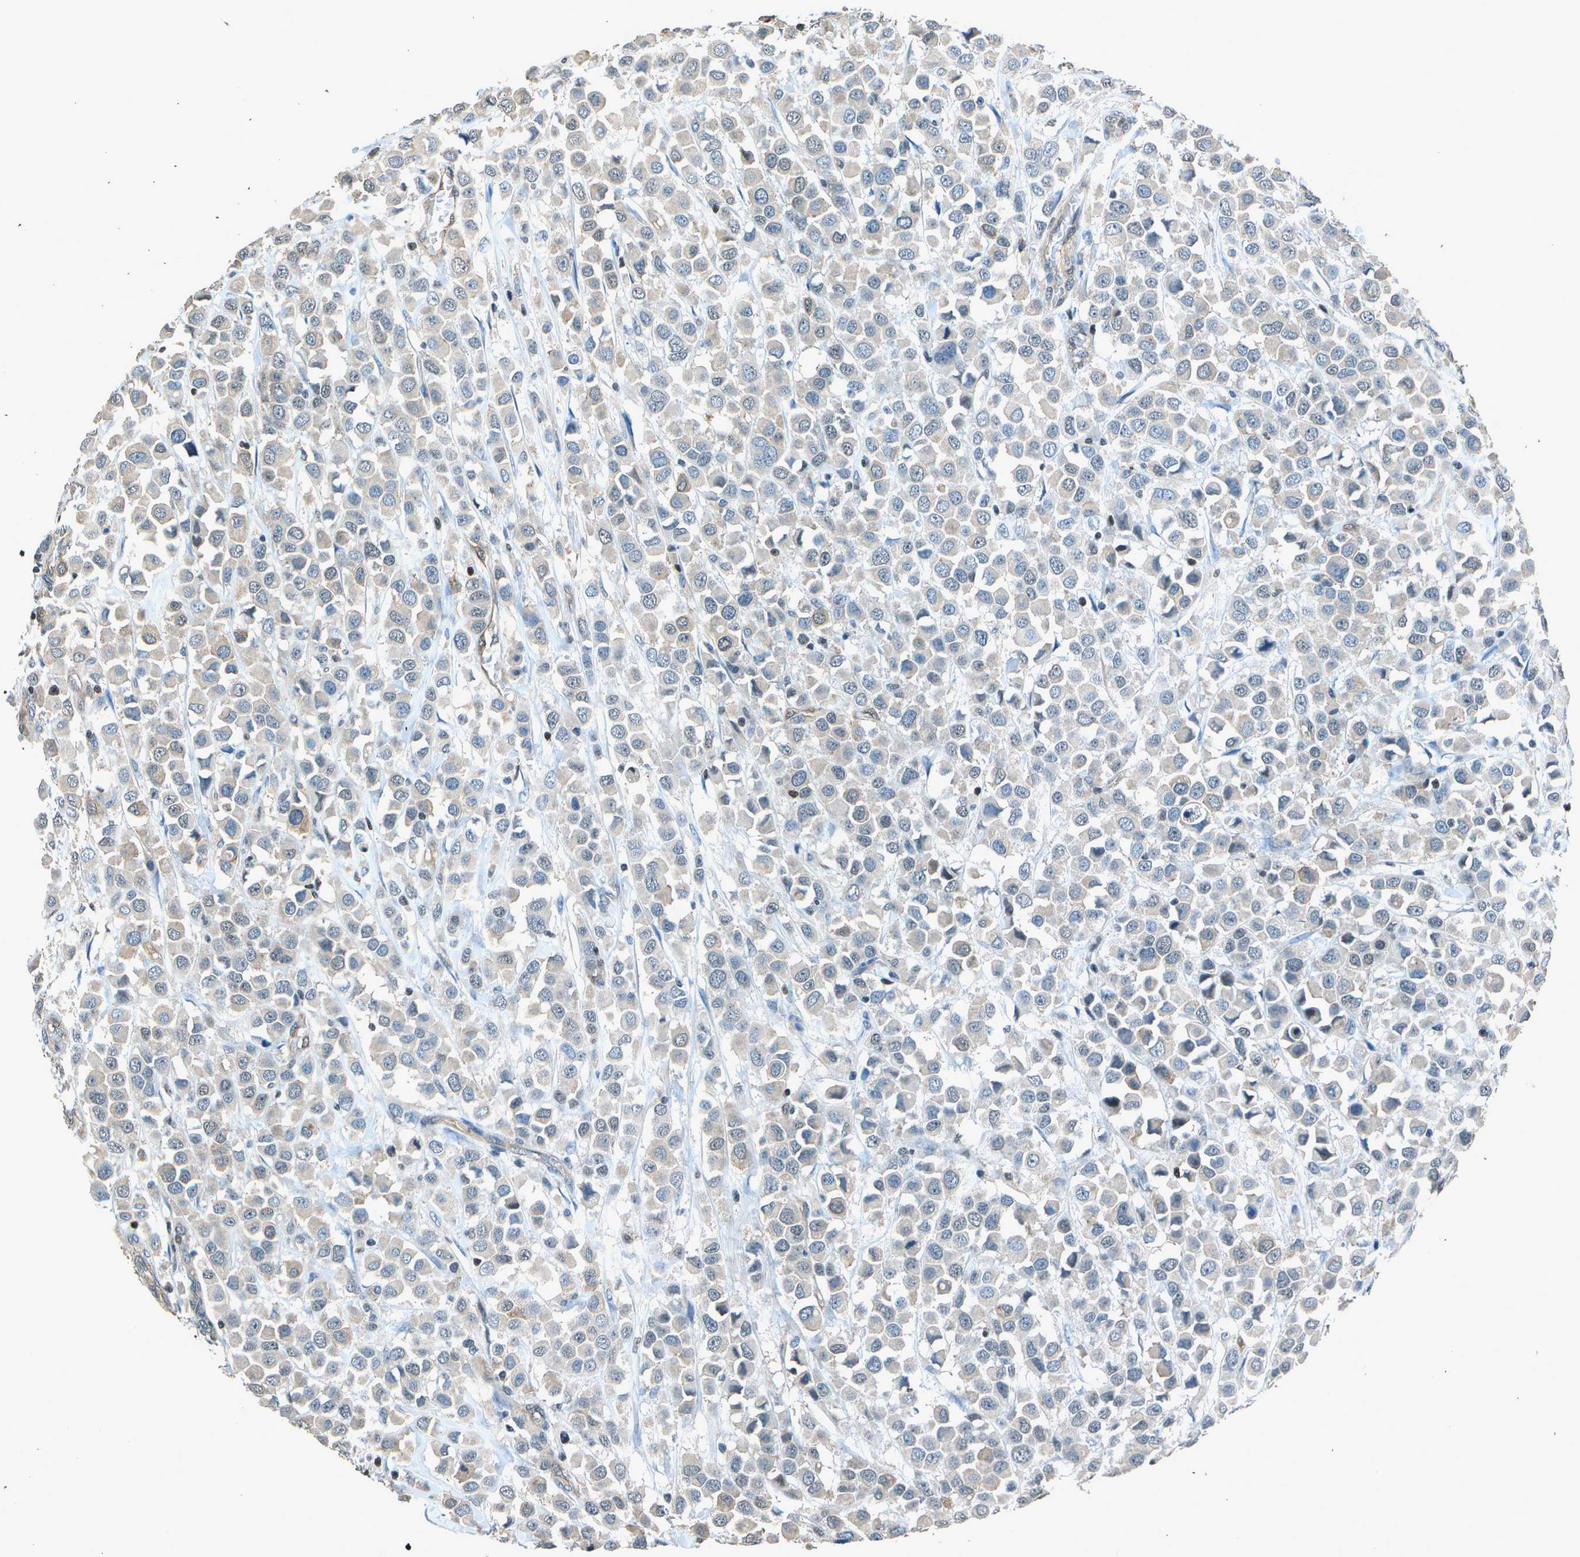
{"staining": {"intensity": "weak", "quantity": "<25%", "location": "cytoplasmic/membranous"}, "tissue": "breast cancer", "cell_type": "Tumor cells", "image_type": "cancer", "snomed": [{"axis": "morphology", "description": "Duct carcinoma"}, {"axis": "topography", "description": "Breast"}], "caption": "The histopathology image exhibits no staining of tumor cells in breast cancer (intraductal carcinoma). (Stains: DAB IHC with hematoxylin counter stain, Microscopy: brightfield microscopy at high magnification).", "gene": "PDLIM1", "patient": {"sex": "female", "age": 61}}